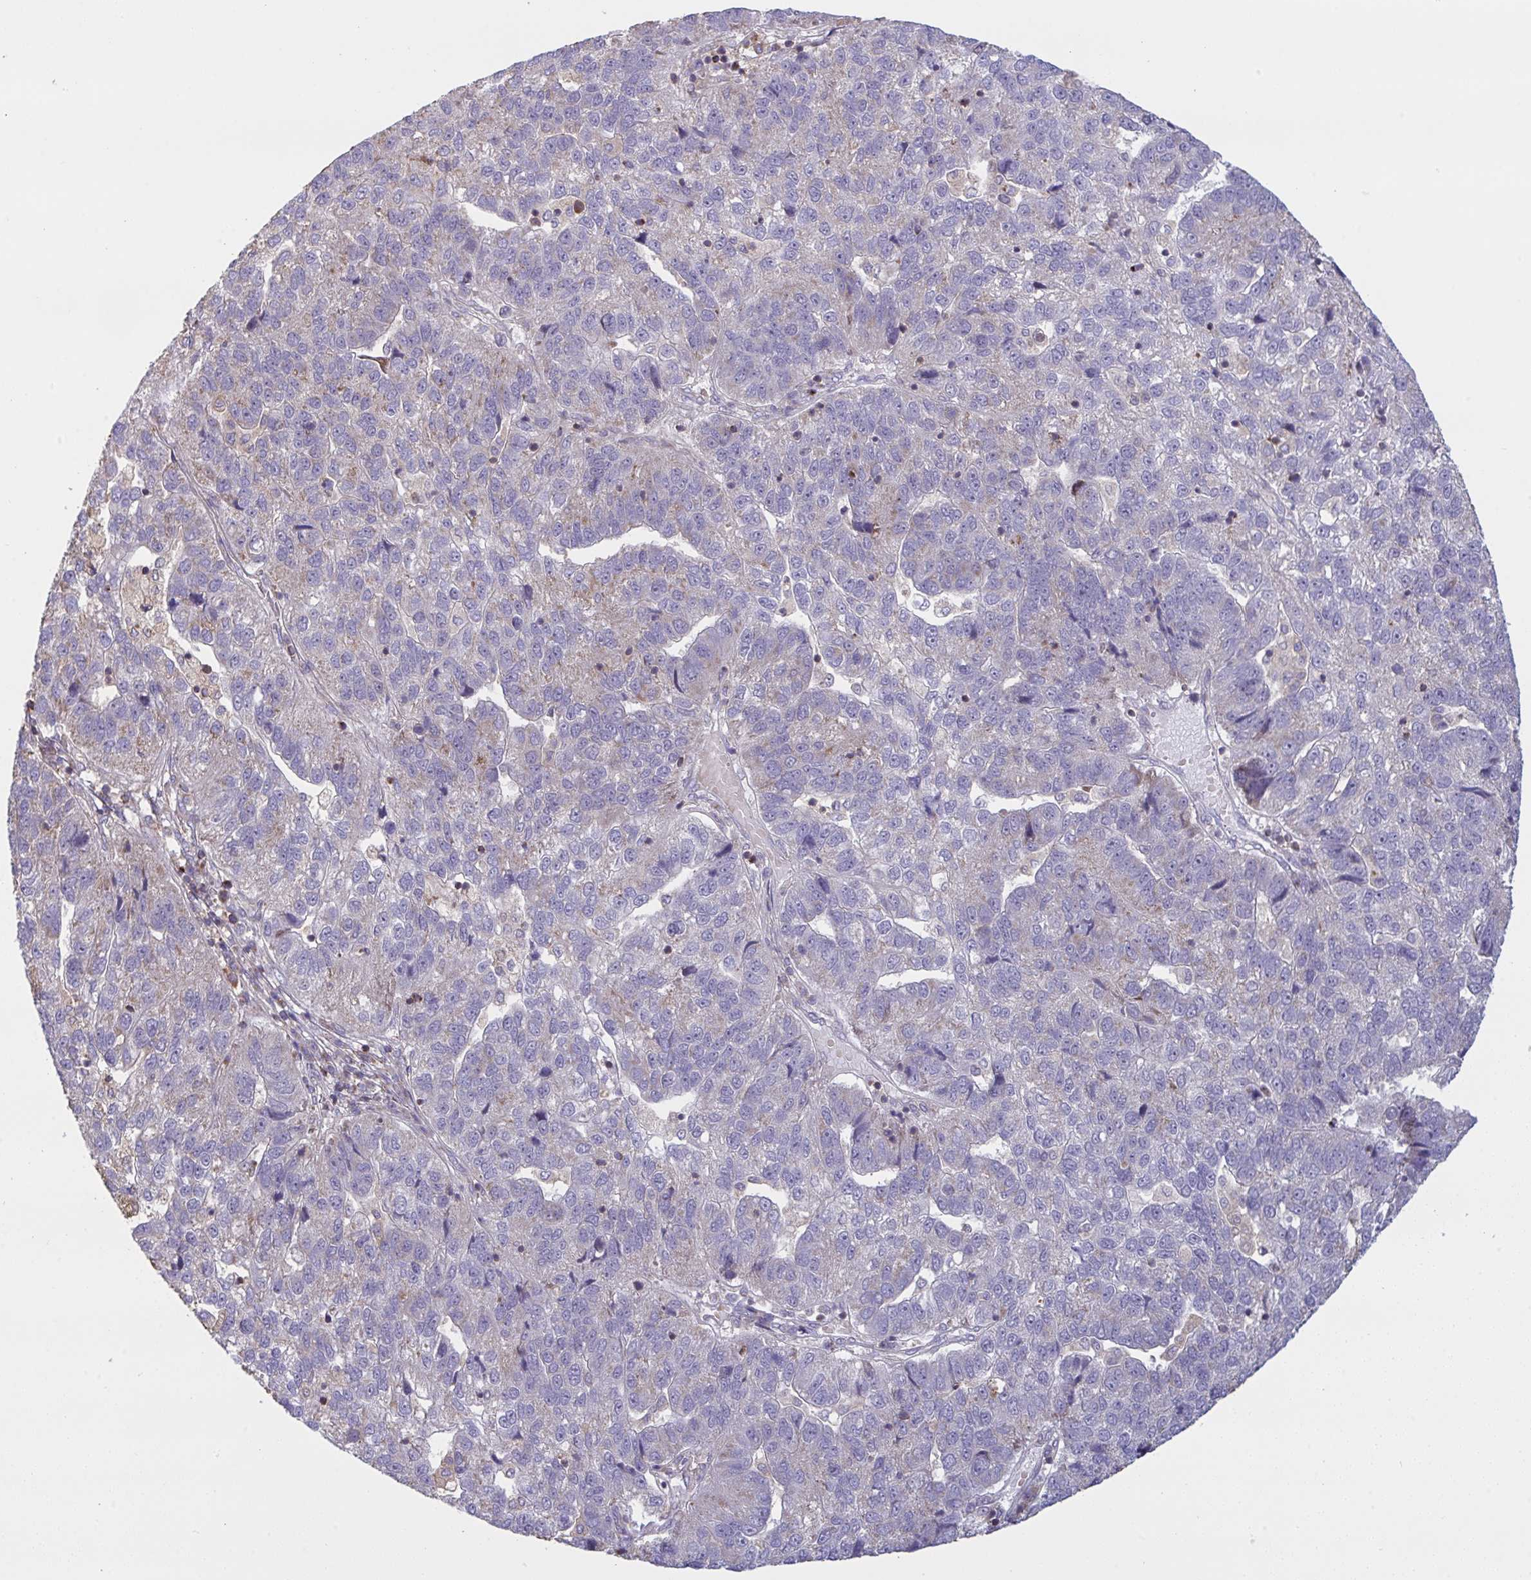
{"staining": {"intensity": "negative", "quantity": "none", "location": "none"}, "tissue": "pancreatic cancer", "cell_type": "Tumor cells", "image_type": "cancer", "snomed": [{"axis": "morphology", "description": "Adenocarcinoma, NOS"}, {"axis": "topography", "description": "Pancreas"}], "caption": "Pancreatic adenocarcinoma was stained to show a protein in brown. There is no significant expression in tumor cells. (IHC, brightfield microscopy, high magnification).", "gene": "MICOS10", "patient": {"sex": "female", "age": 61}}